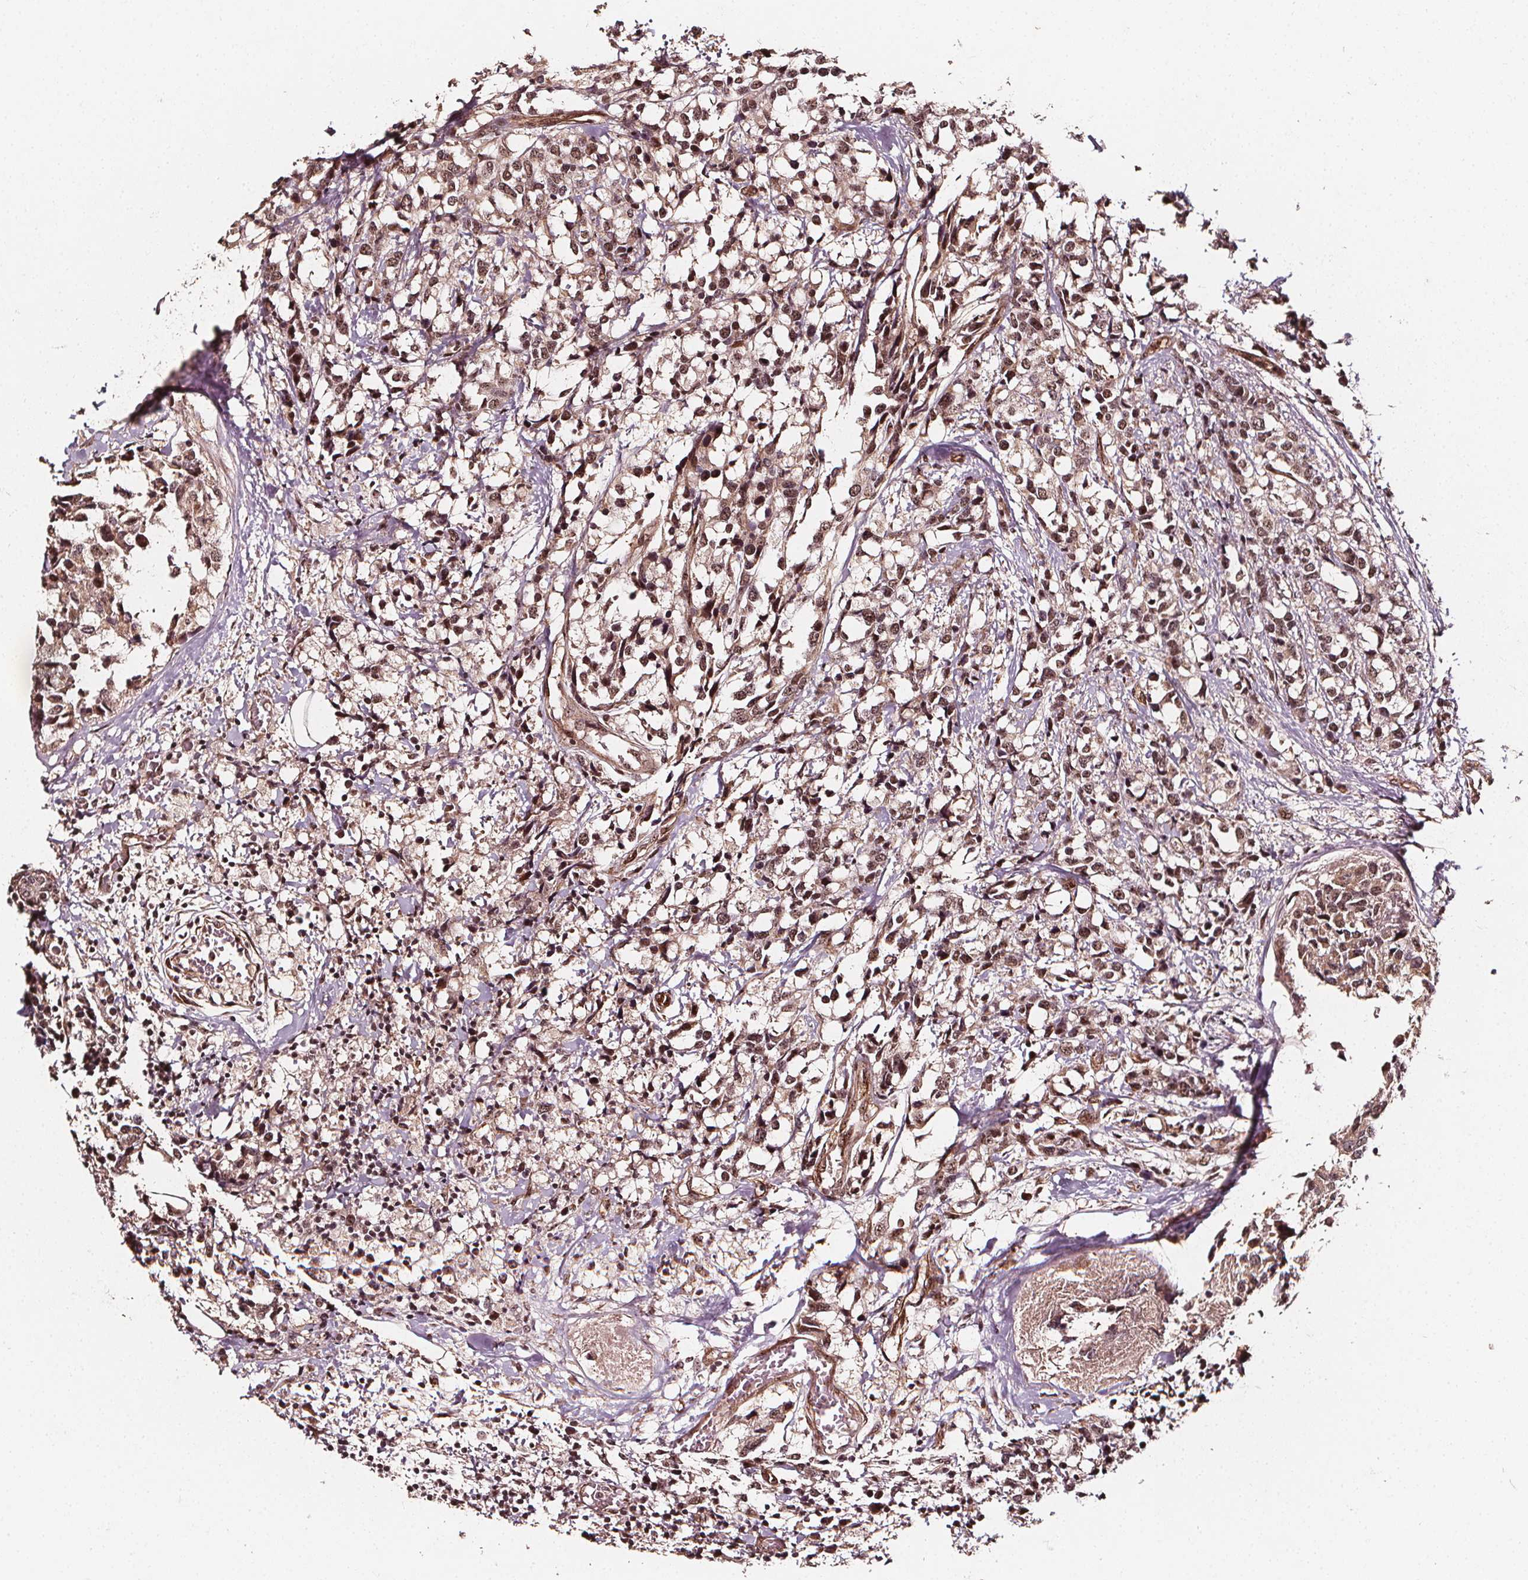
{"staining": {"intensity": "moderate", "quantity": ">75%", "location": "cytoplasmic/membranous,nuclear"}, "tissue": "breast cancer", "cell_type": "Tumor cells", "image_type": "cancer", "snomed": [{"axis": "morphology", "description": "Lobular carcinoma"}, {"axis": "topography", "description": "Breast"}], "caption": "Immunohistochemistry (IHC) (DAB (3,3'-diaminobenzidine)) staining of human lobular carcinoma (breast) reveals moderate cytoplasmic/membranous and nuclear protein expression in approximately >75% of tumor cells.", "gene": "EXOSC9", "patient": {"sex": "female", "age": 59}}